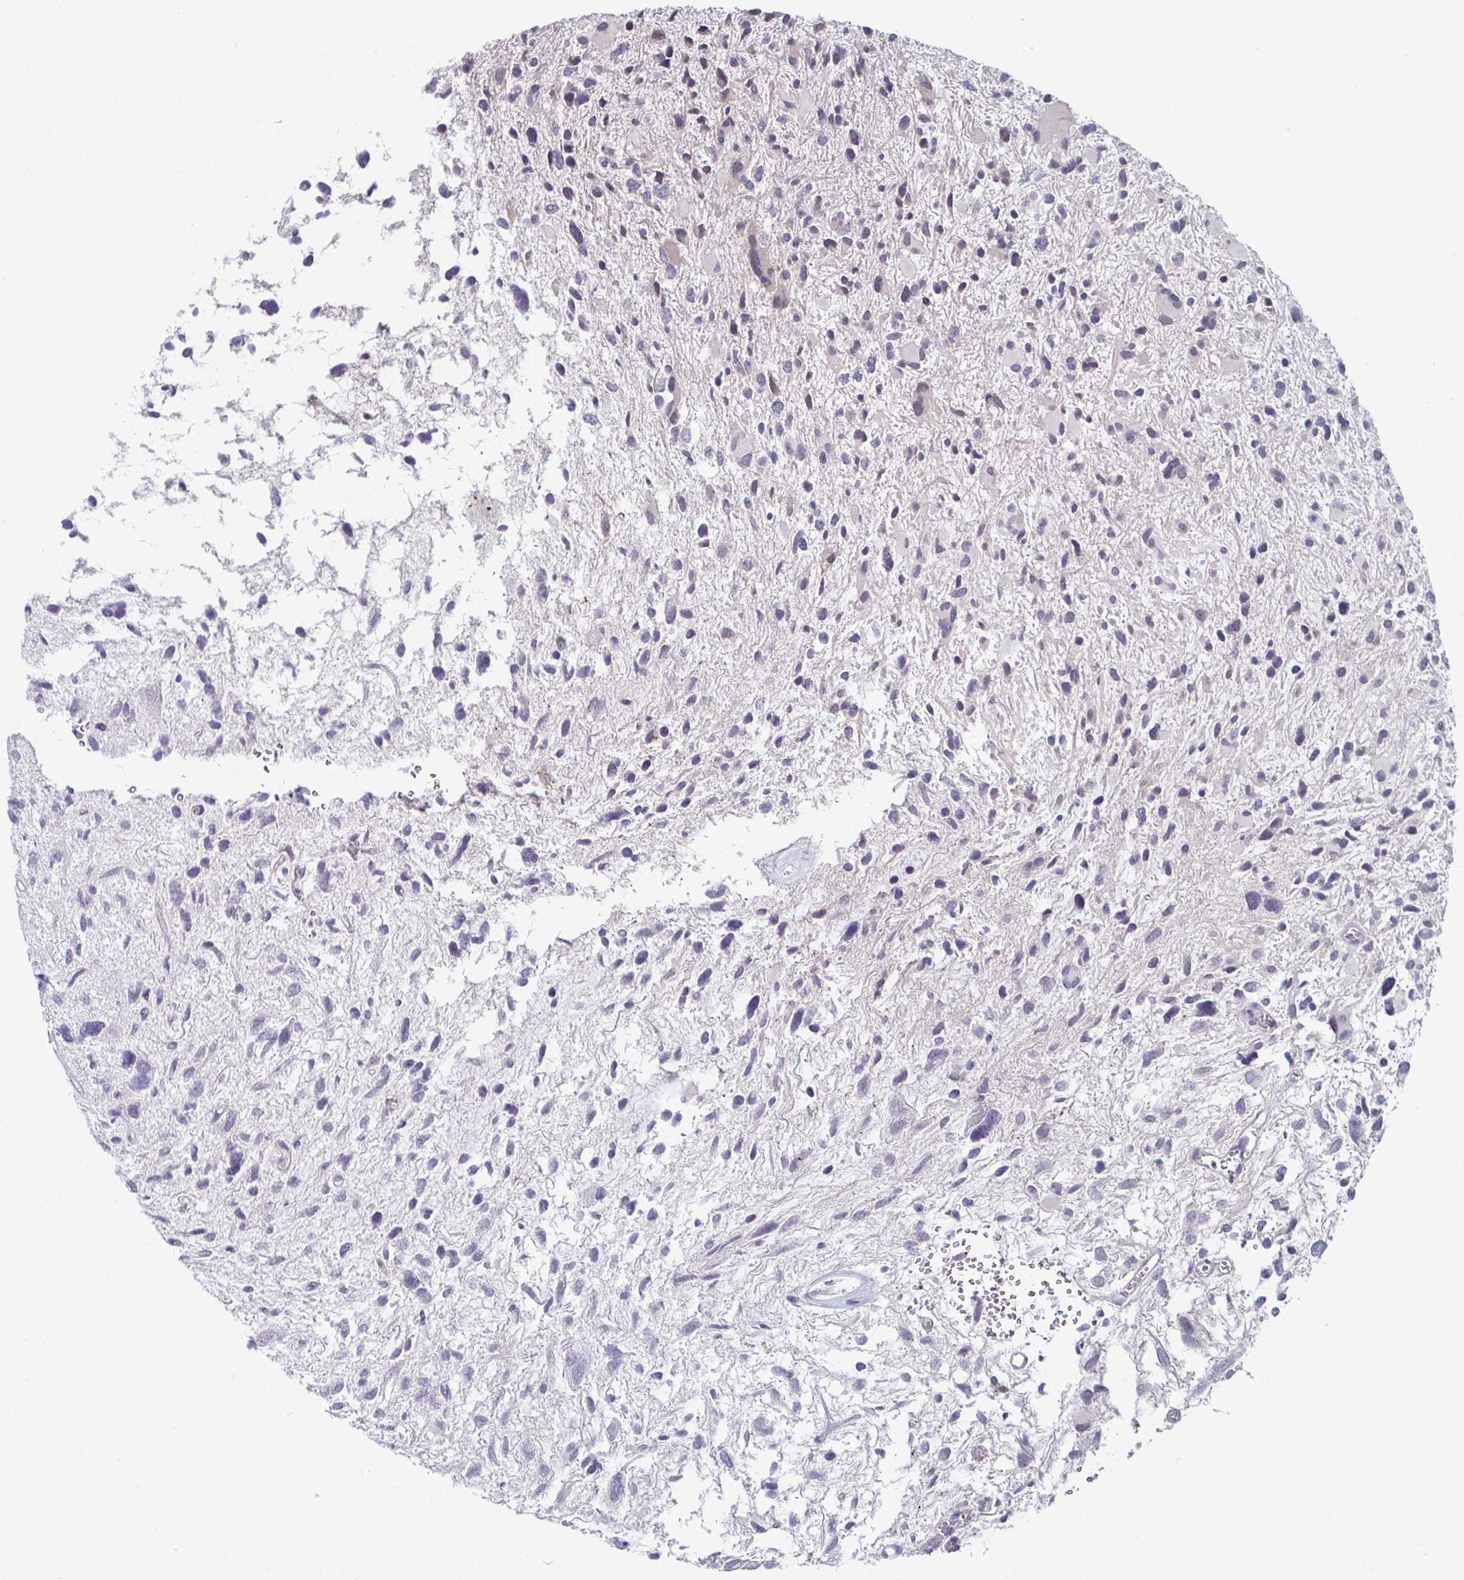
{"staining": {"intensity": "negative", "quantity": "none", "location": "none"}, "tissue": "glioma", "cell_type": "Tumor cells", "image_type": "cancer", "snomed": [{"axis": "morphology", "description": "Glioma, malignant, High grade"}, {"axis": "topography", "description": "Brain"}], "caption": "Immunohistochemistry histopathology image of human malignant glioma (high-grade) stained for a protein (brown), which exhibits no expression in tumor cells.", "gene": "ZNF214", "patient": {"sex": "female", "age": 11}}